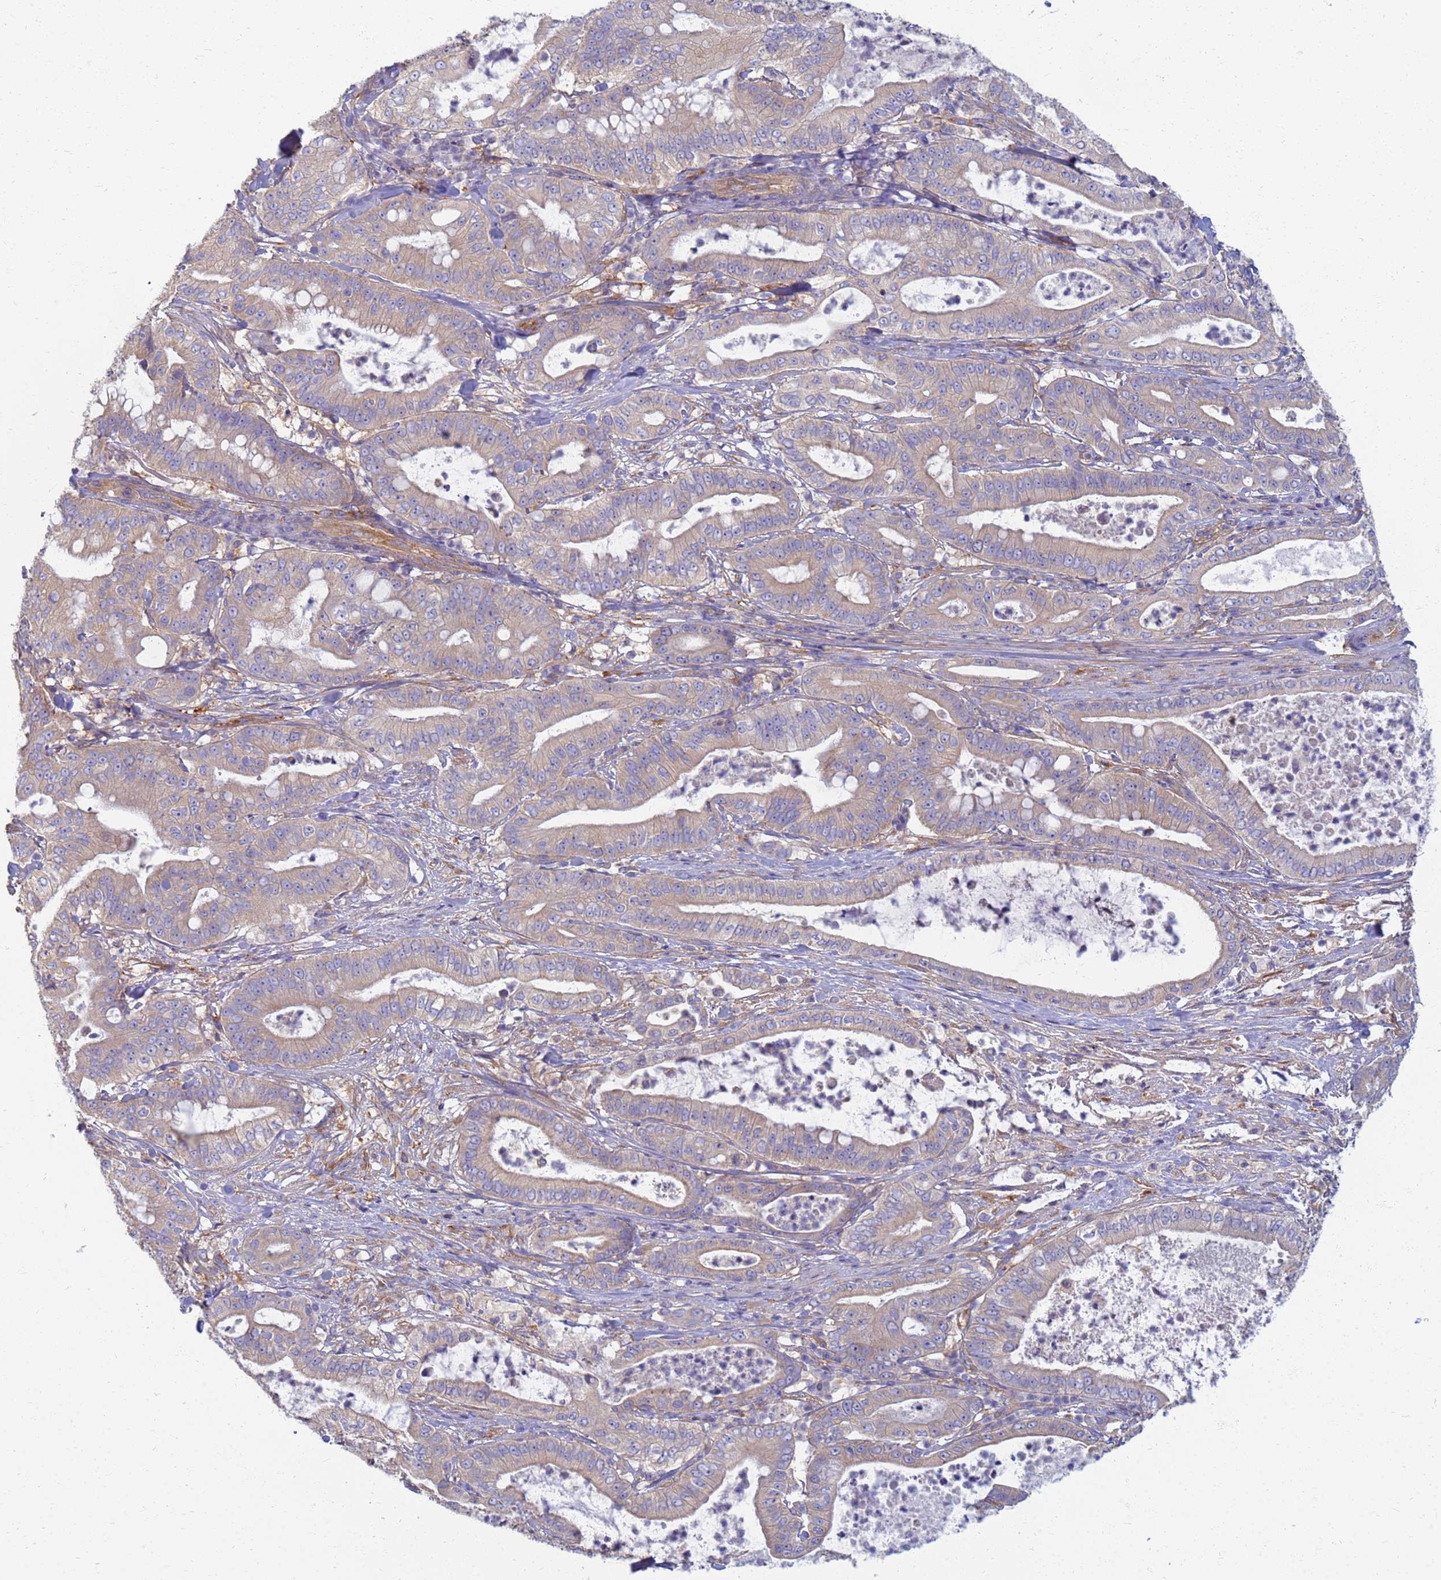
{"staining": {"intensity": "negative", "quantity": "none", "location": "none"}, "tissue": "pancreatic cancer", "cell_type": "Tumor cells", "image_type": "cancer", "snomed": [{"axis": "morphology", "description": "Adenocarcinoma, NOS"}, {"axis": "topography", "description": "Pancreas"}], "caption": "DAB immunohistochemical staining of human pancreatic adenocarcinoma exhibits no significant positivity in tumor cells. (DAB immunohistochemistry visualized using brightfield microscopy, high magnification).", "gene": "EEA1", "patient": {"sex": "male", "age": 71}}